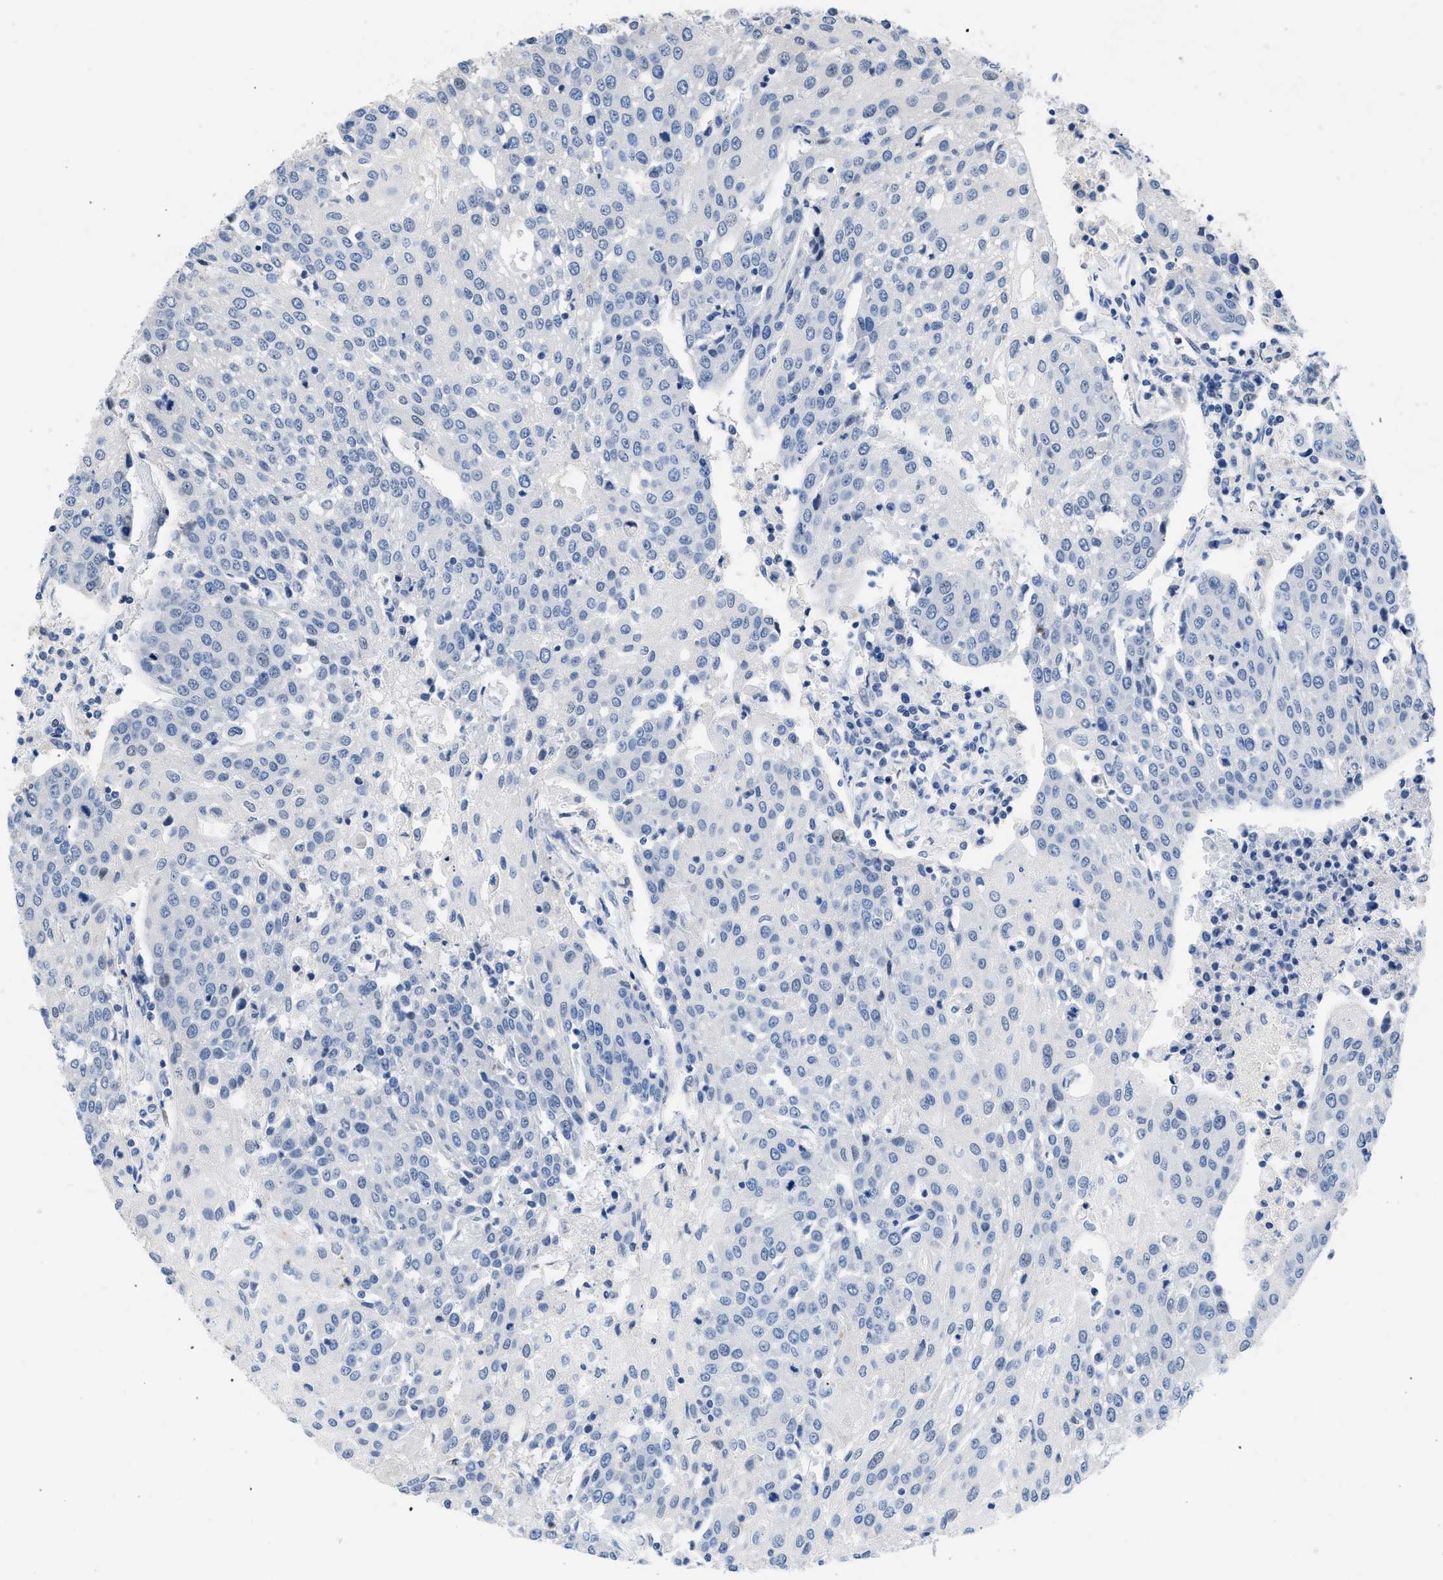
{"staining": {"intensity": "negative", "quantity": "none", "location": "none"}, "tissue": "urothelial cancer", "cell_type": "Tumor cells", "image_type": "cancer", "snomed": [{"axis": "morphology", "description": "Urothelial carcinoma, High grade"}, {"axis": "topography", "description": "Urinary bladder"}], "caption": "Tumor cells show no significant protein expression in urothelial cancer. (Brightfield microscopy of DAB immunohistochemistry (IHC) at high magnification).", "gene": "BOLL", "patient": {"sex": "female", "age": 85}}